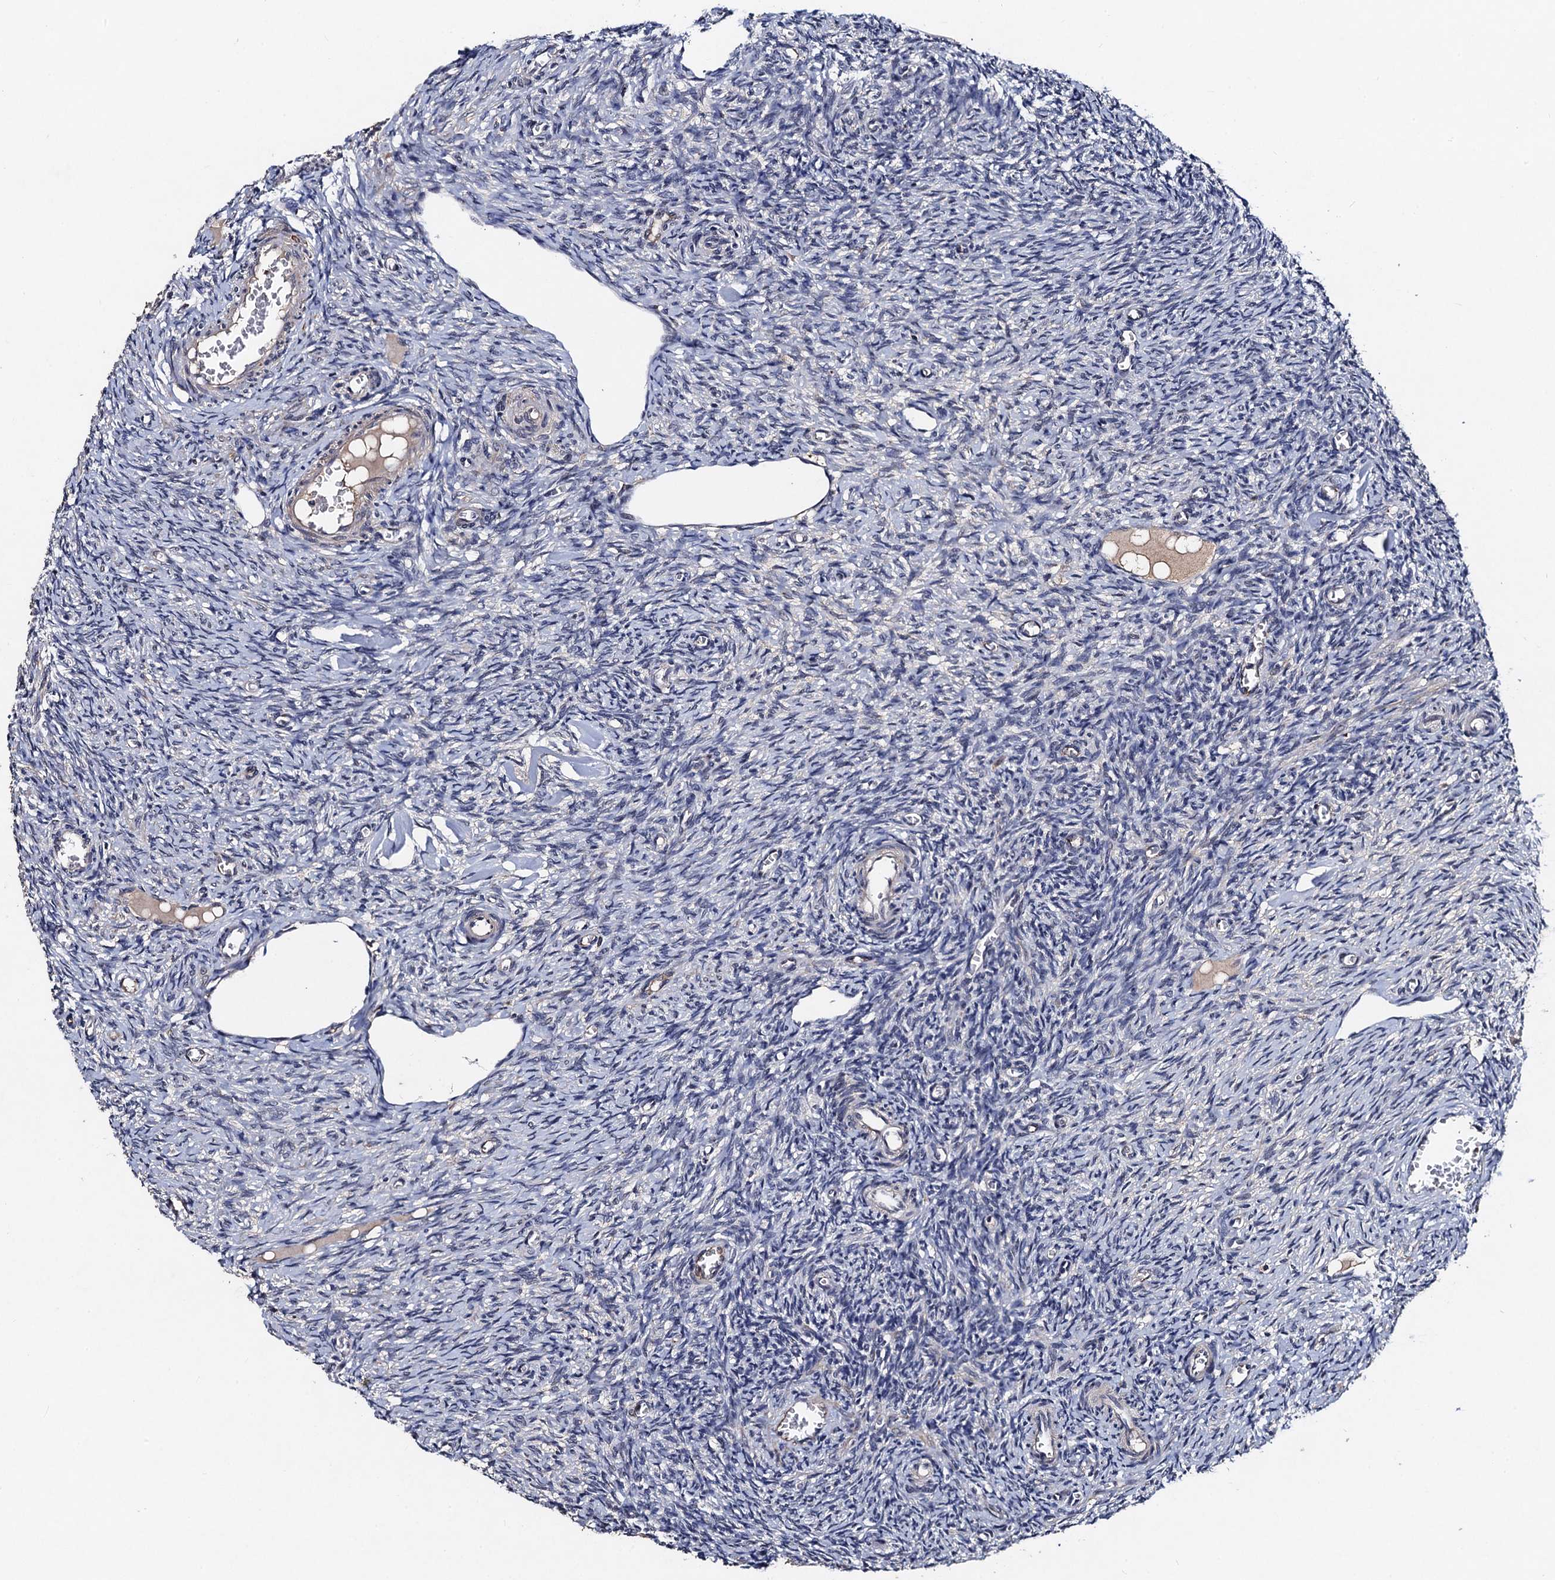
{"staining": {"intensity": "negative", "quantity": "none", "location": "none"}, "tissue": "ovary", "cell_type": "Ovarian stroma cells", "image_type": "normal", "snomed": [{"axis": "morphology", "description": "Normal tissue, NOS"}, {"axis": "topography", "description": "Ovary"}], "caption": "IHC photomicrograph of unremarkable ovary: human ovary stained with DAB (3,3'-diaminobenzidine) reveals no significant protein positivity in ovarian stroma cells. (DAB (3,3'-diaminobenzidine) IHC visualized using brightfield microscopy, high magnification).", "gene": "PPTC7", "patient": {"sex": "female", "age": 27}}